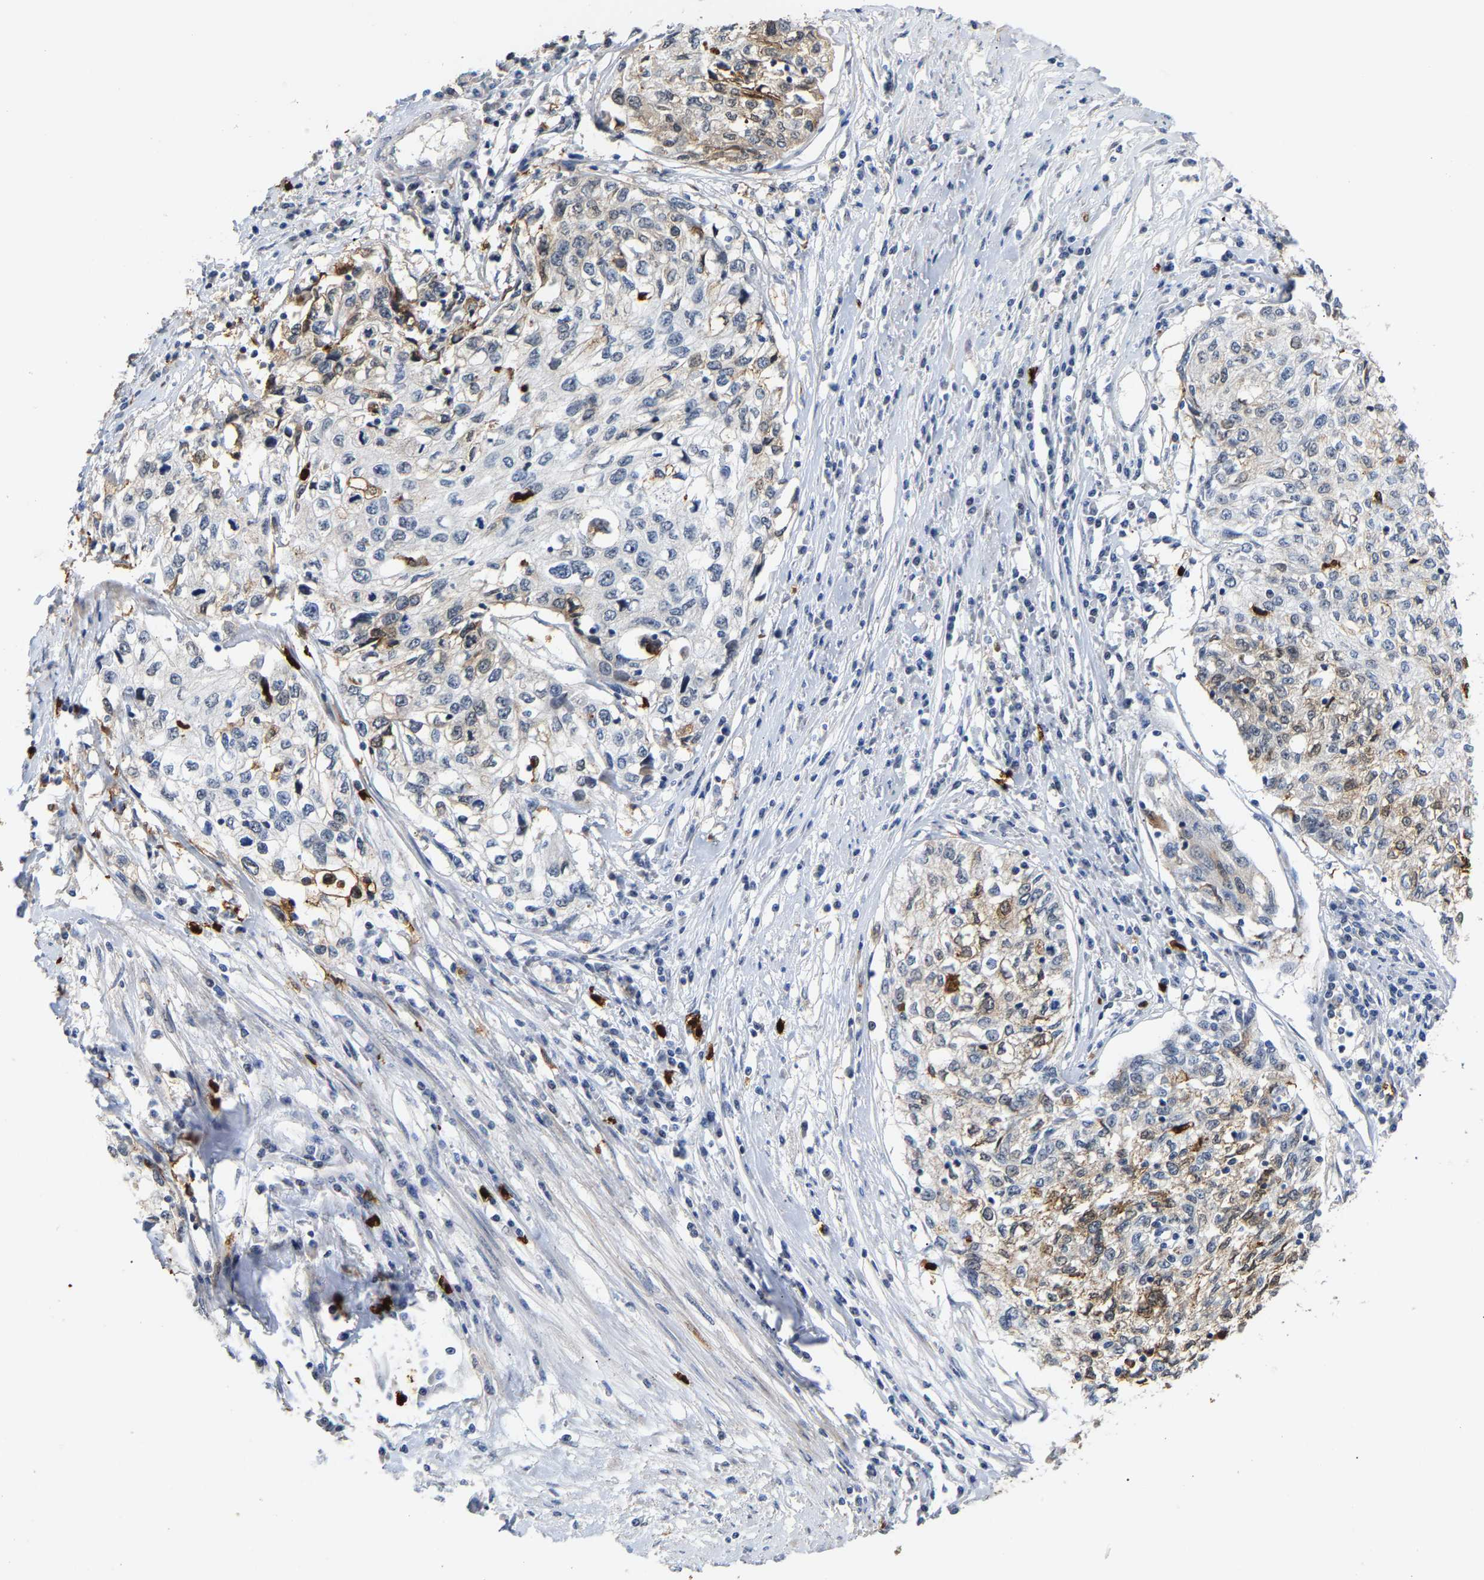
{"staining": {"intensity": "moderate", "quantity": "<25%", "location": "cytoplasmic/membranous"}, "tissue": "cervical cancer", "cell_type": "Tumor cells", "image_type": "cancer", "snomed": [{"axis": "morphology", "description": "Squamous cell carcinoma, NOS"}, {"axis": "topography", "description": "Cervix"}], "caption": "The photomicrograph exhibits a brown stain indicating the presence of a protein in the cytoplasmic/membranous of tumor cells in squamous cell carcinoma (cervical).", "gene": "TDRD7", "patient": {"sex": "female", "age": 57}}